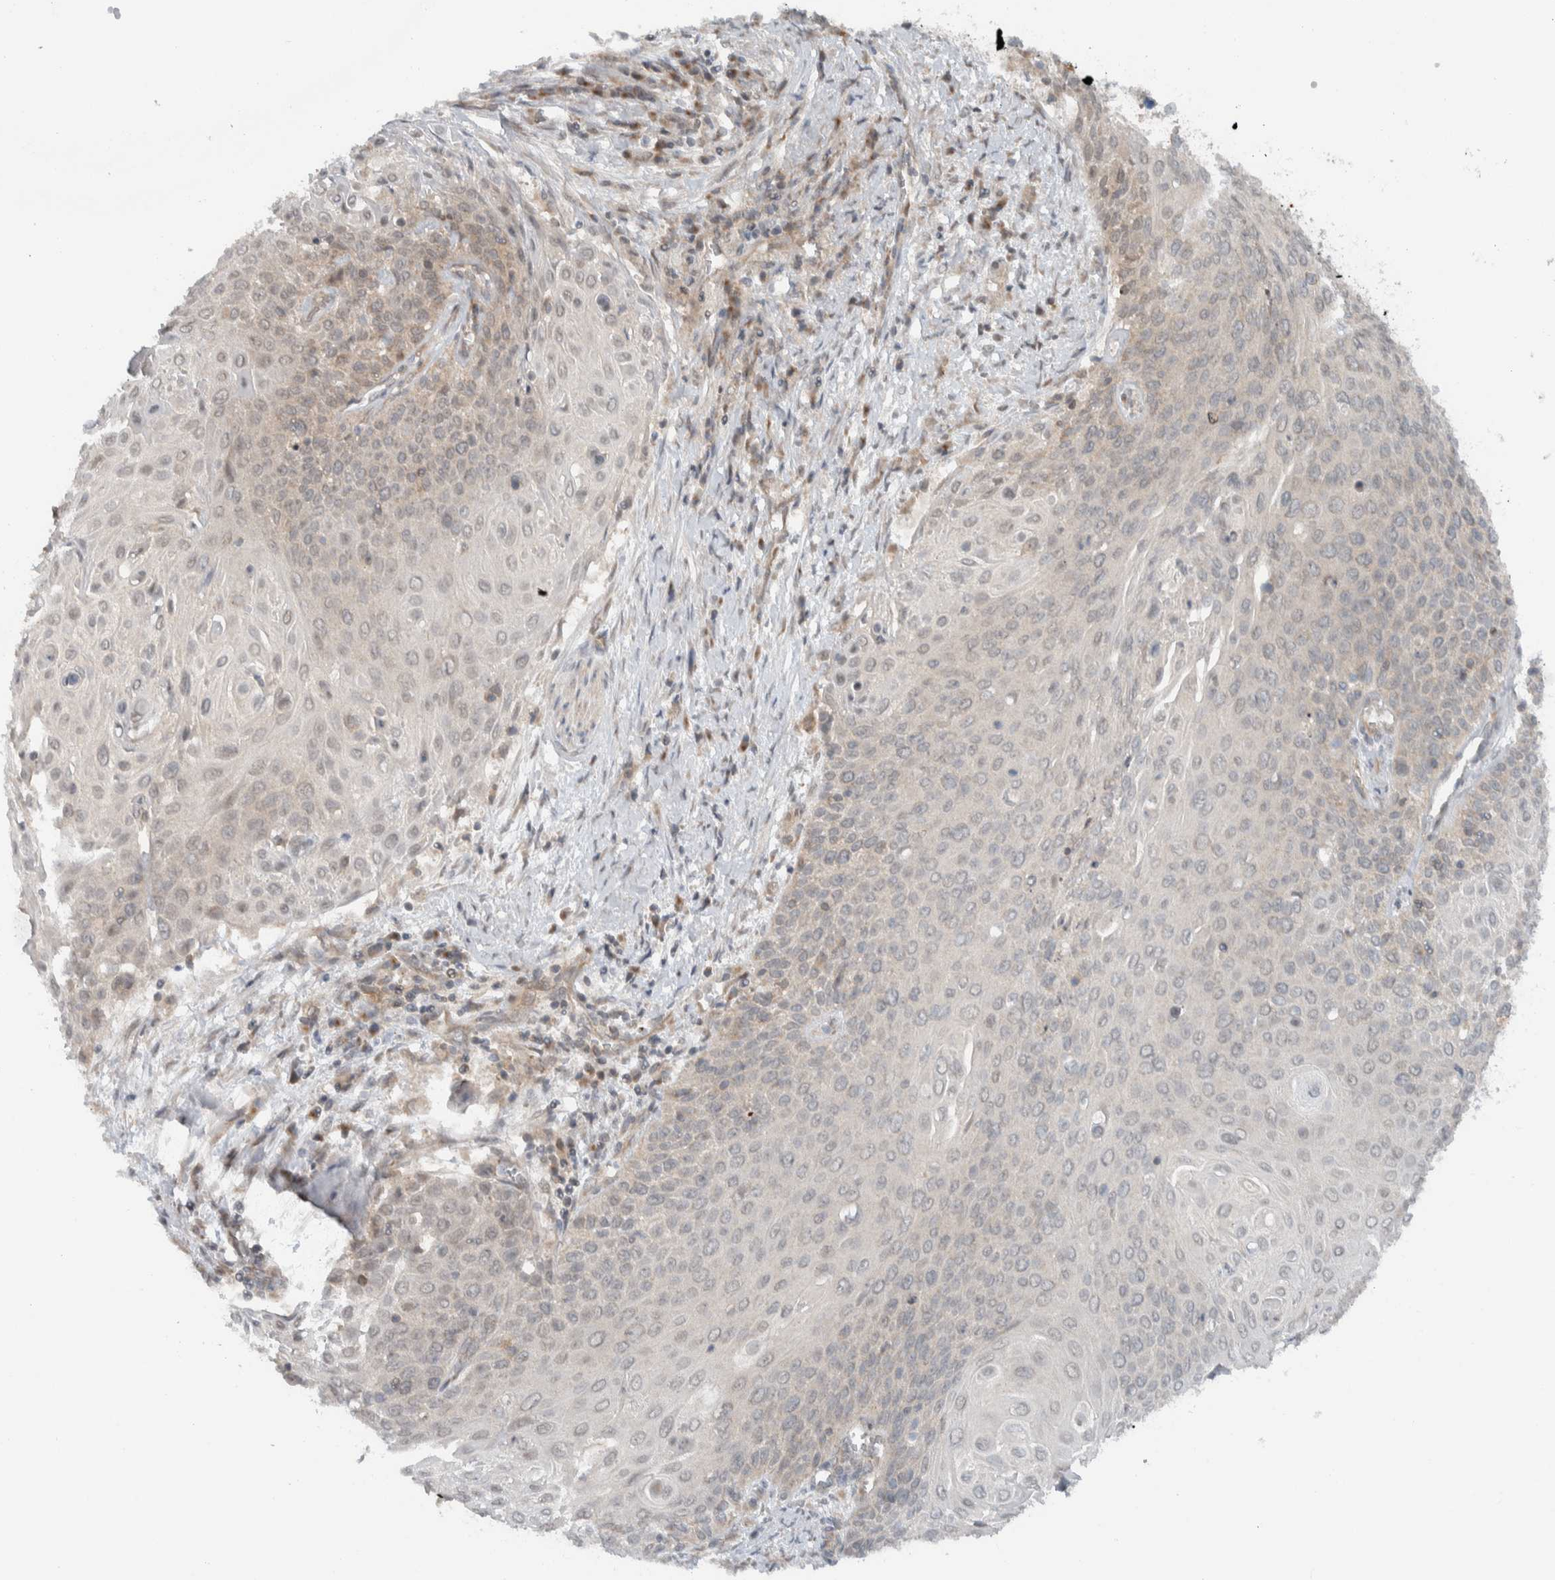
{"staining": {"intensity": "negative", "quantity": "none", "location": "none"}, "tissue": "cervical cancer", "cell_type": "Tumor cells", "image_type": "cancer", "snomed": [{"axis": "morphology", "description": "Squamous cell carcinoma, NOS"}, {"axis": "topography", "description": "Cervix"}], "caption": "This micrograph is of cervical squamous cell carcinoma stained with IHC to label a protein in brown with the nuclei are counter-stained blue. There is no positivity in tumor cells. (Immunohistochemistry (ihc), brightfield microscopy, high magnification).", "gene": "KLHL6", "patient": {"sex": "female", "age": 39}}